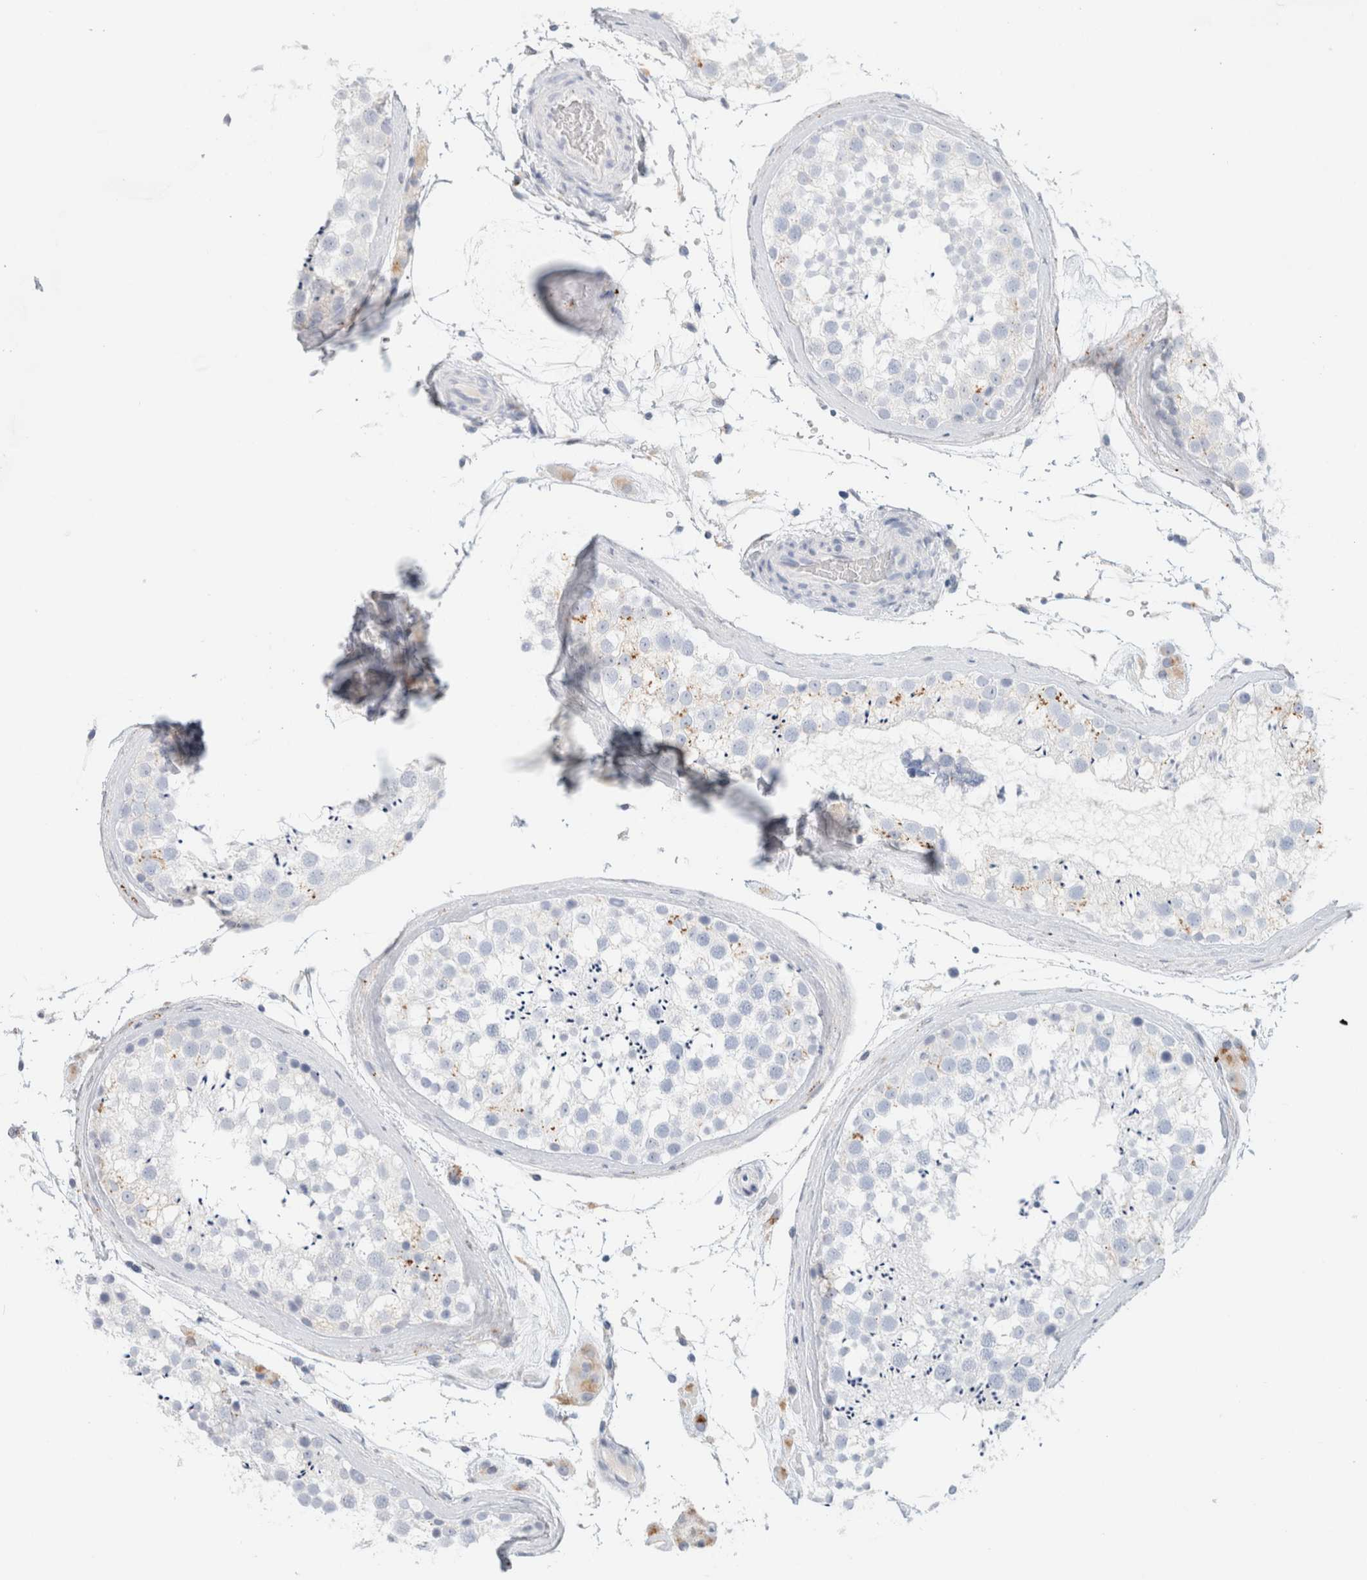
{"staining": {"intensity": "weak", "quantity": "<25%", "location": "cytoplasmic/membranous"}, "tissue": "testis", "cell_type": "Cells in seminiferous ducts", "image_type": "normal", "snomed": [{"axis": "morphology", "description": "Normal tissue, NOS"}, {"axis": "topography", "description": "Testis"}], "caption": "IHC of normal testis demonstrates no expression in cells in seminiferous ducts.", "gene": "CPQ", "patient": {"sex": "male", "age": 46}}